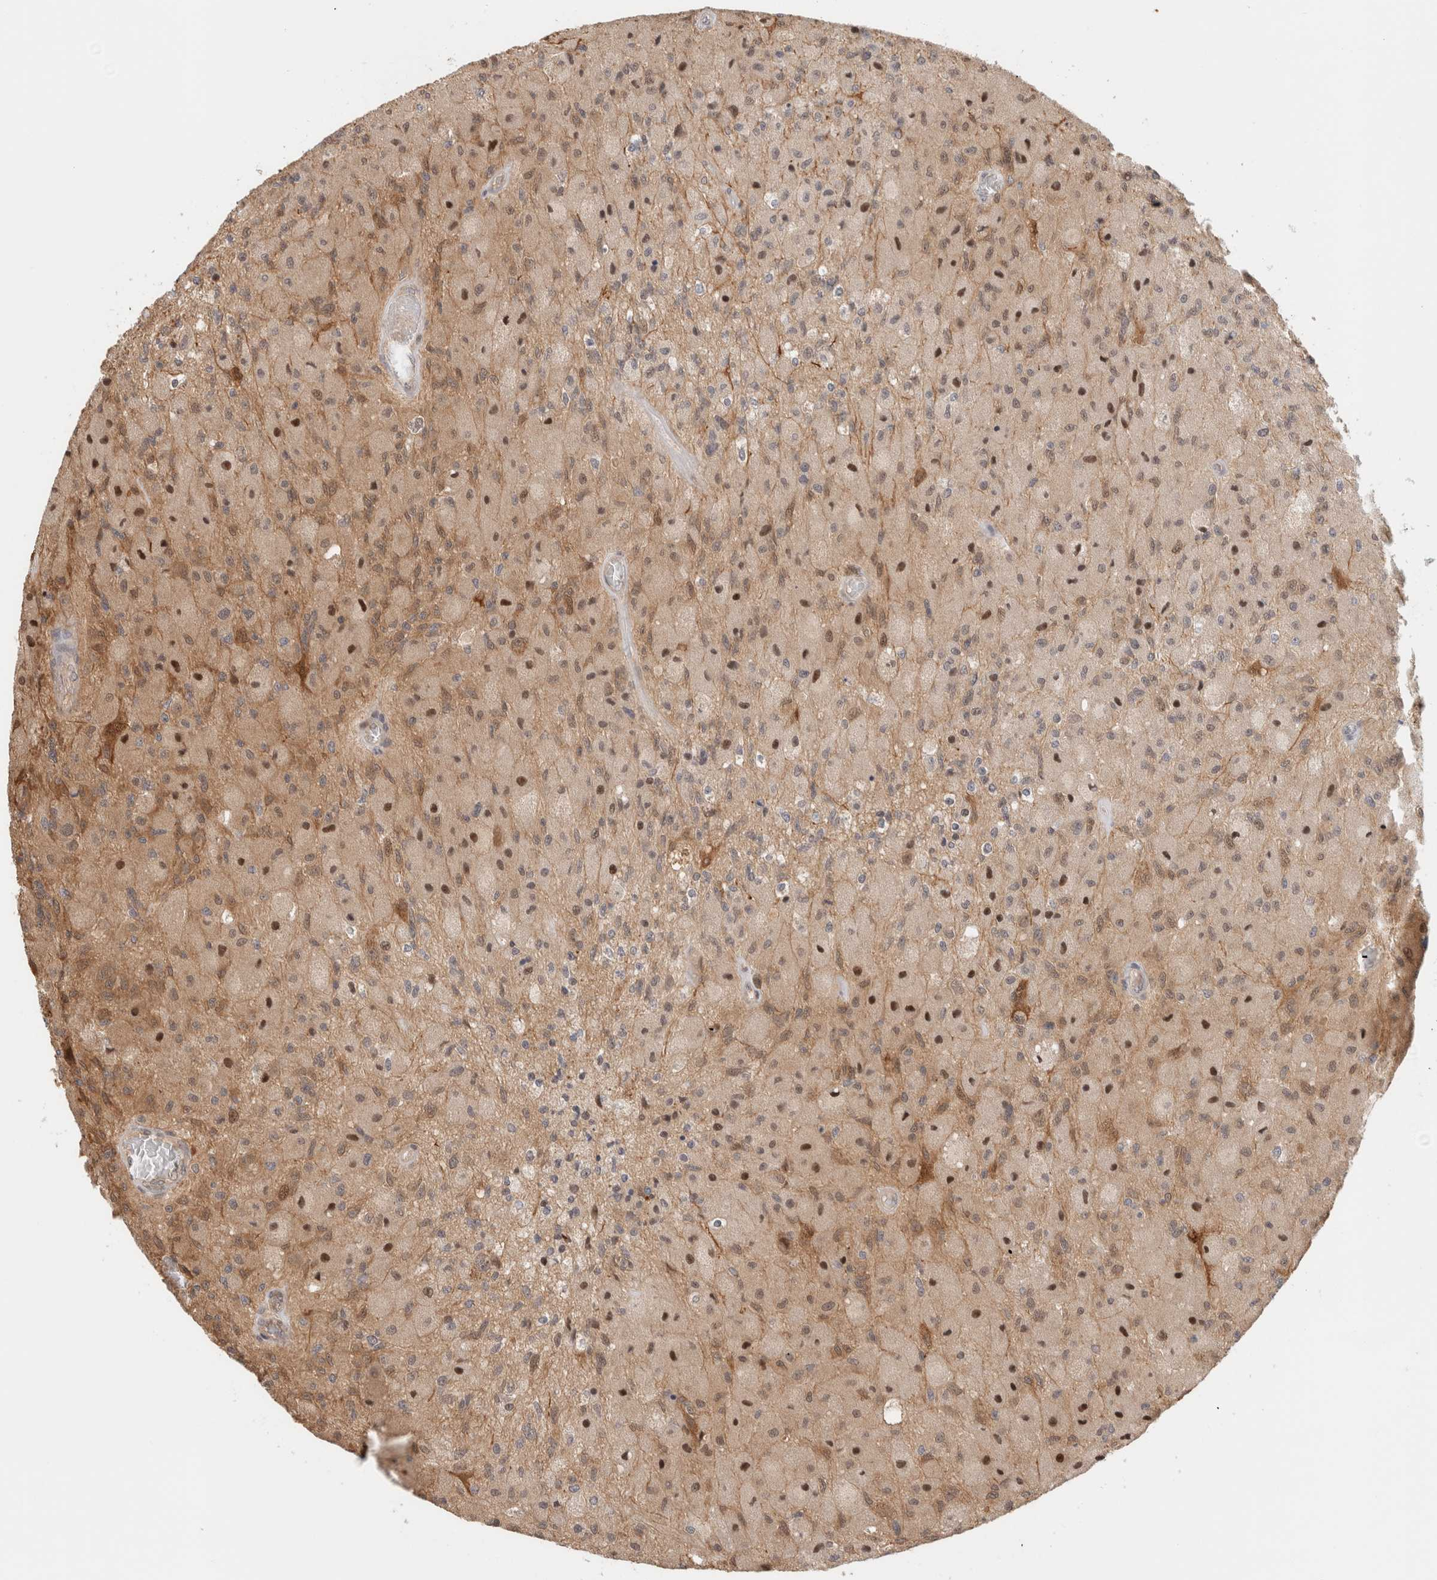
{"staining": {"intensity": "moderate", "quantity": "25%-75%", "location": "nuclear"}, "tissue": "glioma", "cell_type": "Tumor cells", "image_type": "cancer", "snomed": [{"axis": "morphology", "description": "Normal tissue, NOS"}, {"axis": "morphology", "description": "Glioma, malignant, High grade"}, {"axis": "topography", "description": "Cerebral cortex"}], "caption": "Glioma tissue shows moderate nuclear staining in about 25%-75% of tumor cells, visualized by immunohistochemistry.", "gene": "OTUD6B", "patient": {"sex": "male", "age": 77}}